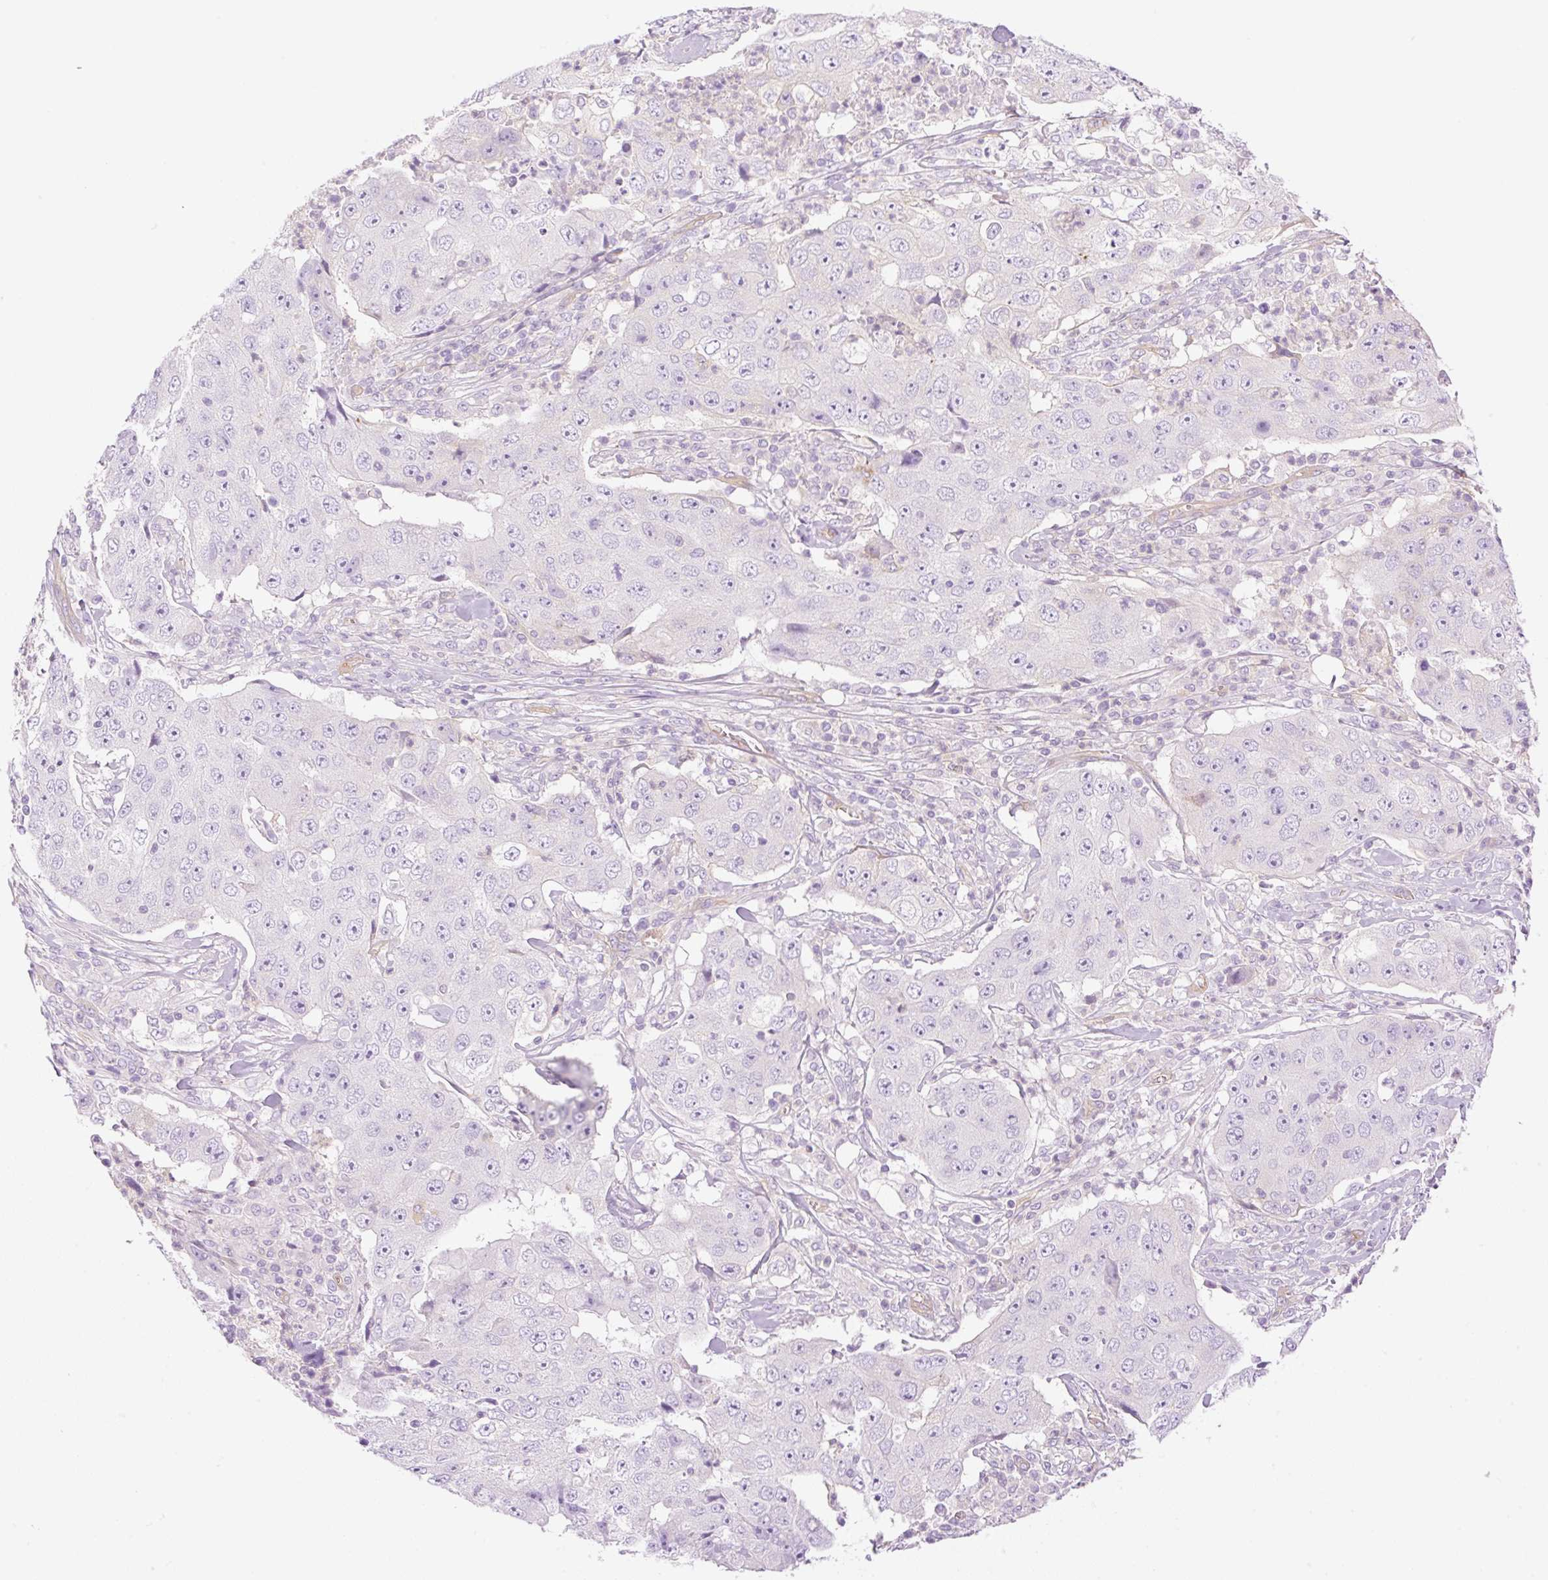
{"staining": {"intensity": "negative", "quantity": "none", "location": "none"}, "tissue": "lung cancer", "cell_type": "Tumor cells", "image_type": "cancer", "snomed": [{"axis": "morphology", "description": "Squamous cell carcinoma, NOS"}, {"axis": "topography", "description": "Lung"}], "caption": "A high-resolution image shows IHC staining of squamous cell carcinoma (lung), which shows no significant expression in tumor cells.", "gene": "EHD3", "patient": {"sex": "male", "age": 64}}